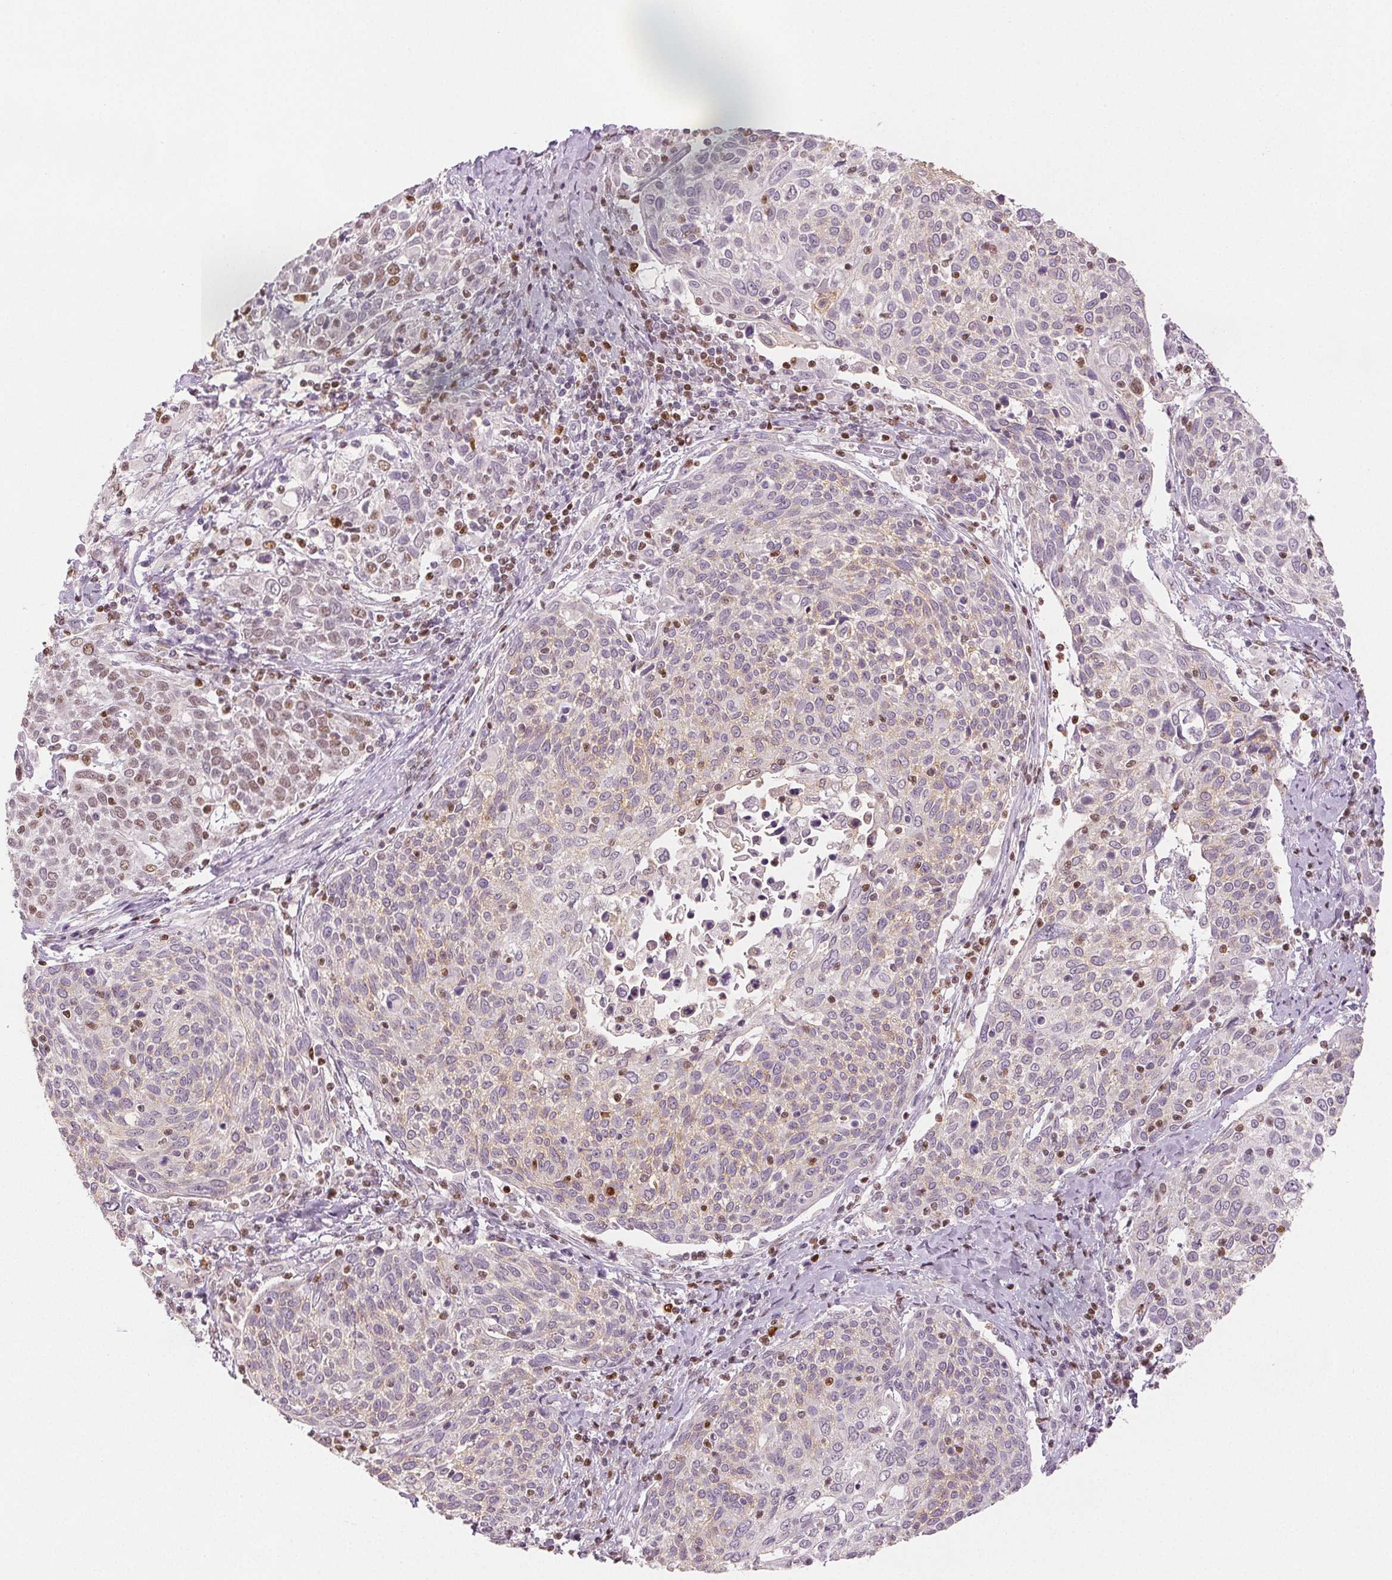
{"staining": {"intensity": "weak", "quantity": "<25%", "location": "nuclear"}, "tissue": "cervical cancer", "cell_type": "Tumor cells", "image_type": "cancer", "snomed": [{"axis": "morphology", "description": "Squamous cell carcinoma, NOS"}, {"axis": "topography", "description": "Cervix"}], "caption": "This is a photomicrograph of immunohistochemistry staining of cervical squamous cell carcinoma, which shows no expression in tumor cells.", "gene": "RUNX2", "patient": {"sex": "female", "age": 61}}